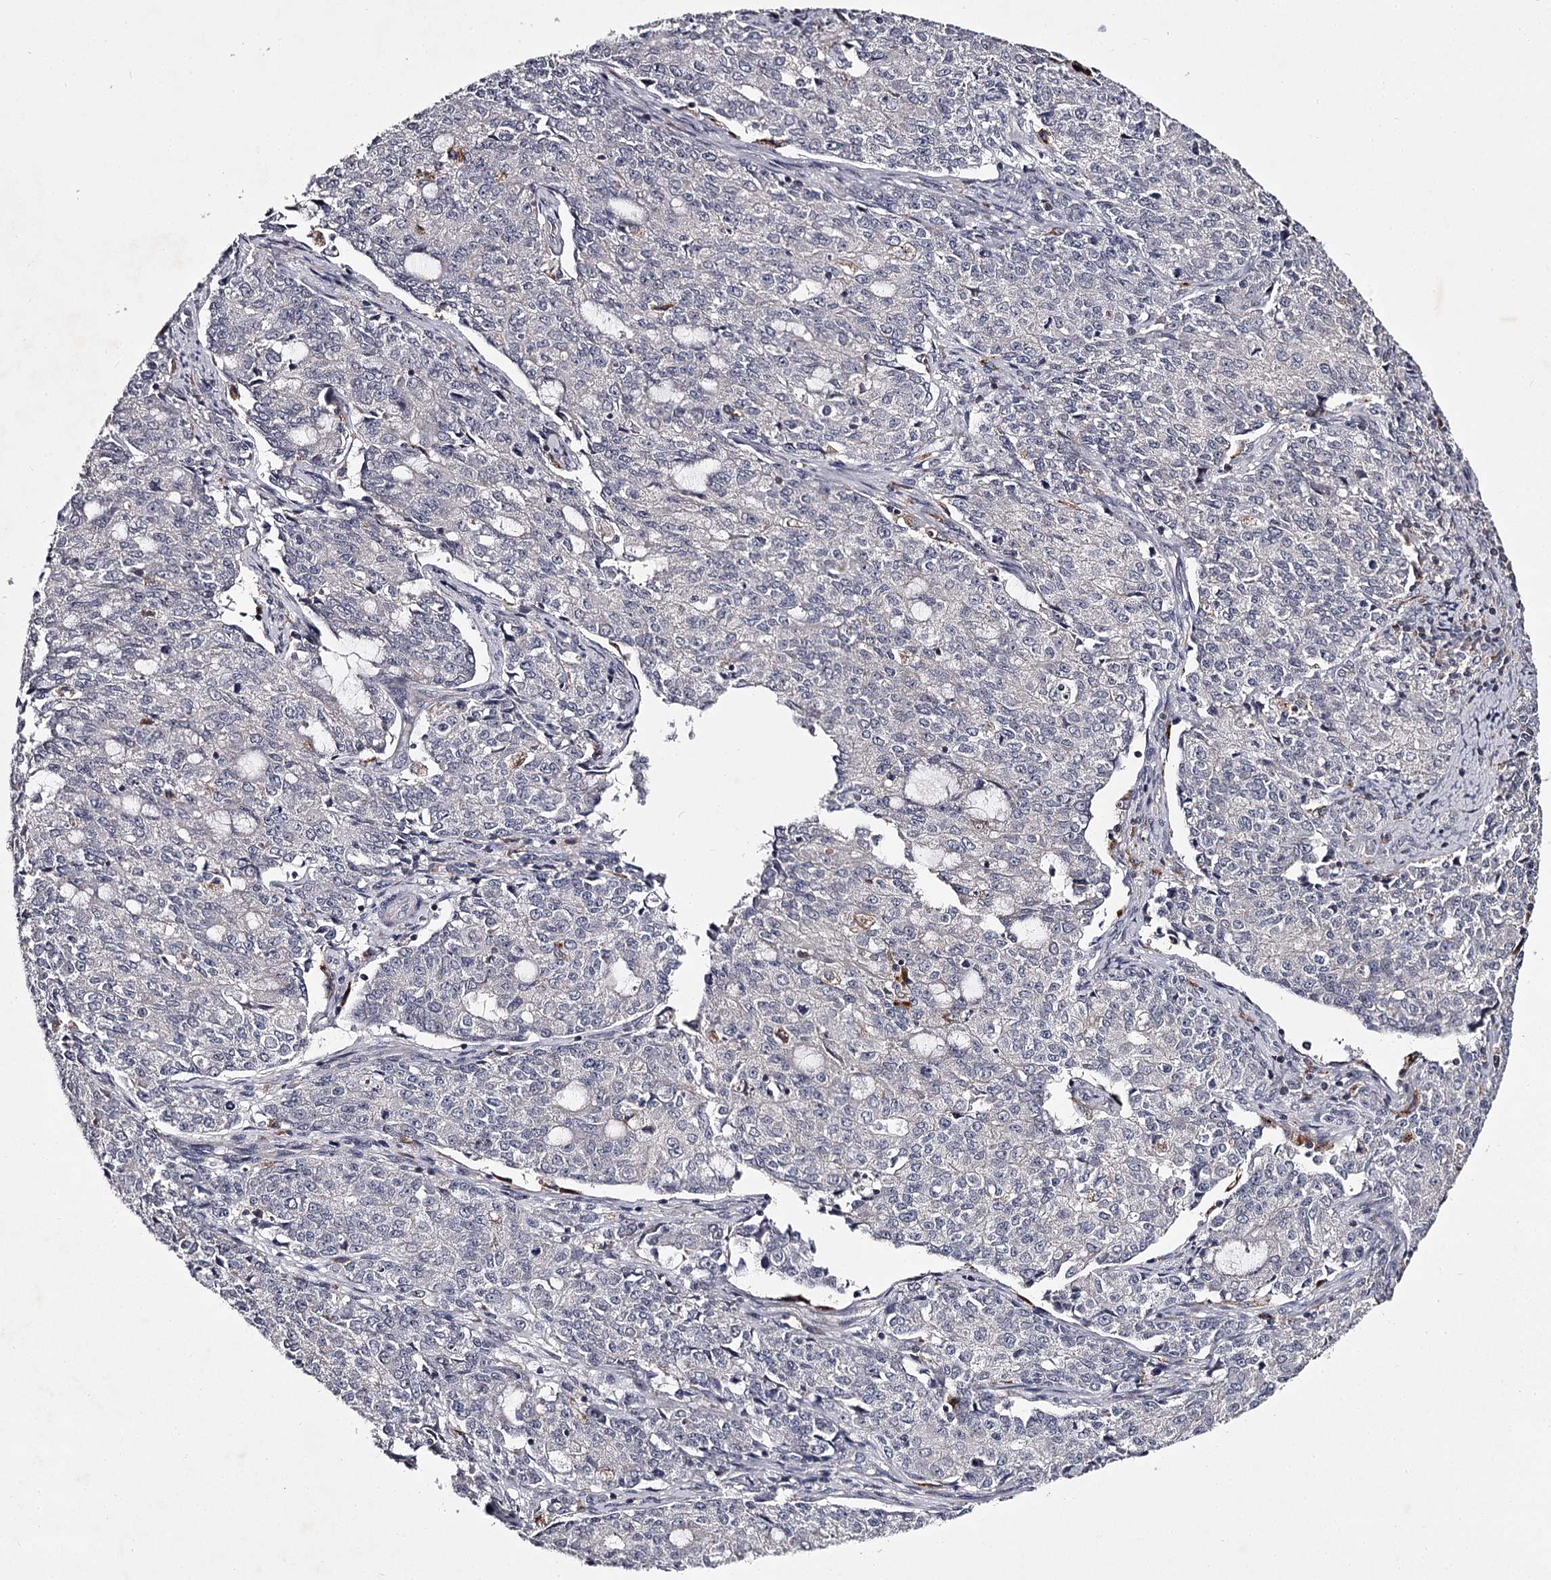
{"staining": {"intensity": "negative", "quantity": "none", "location": "none"}, "tissue": "endometrial cancer", "cell_type": "Tumor cells", "image_type": "cancer", "snomed": [{"axis": "morphology", "description": "Adenocarcinoma, NOS"}, {"axis": "topography", "description": "Endometrium"}], "caption": "High power microscopy image of an immunohistochemistry (IHC) micrograph of endometrial cancer (adenocarcinoma), revealing no significant expression in tumor cells. Brightfield microscopy of IHC stained with DAB (3,3'-diaminobenzidine) (brown) and hematoxylin (blue), captured at high magnification.", "gene": "RASSF6", "patient": {"sex": "female", "age": 50}}